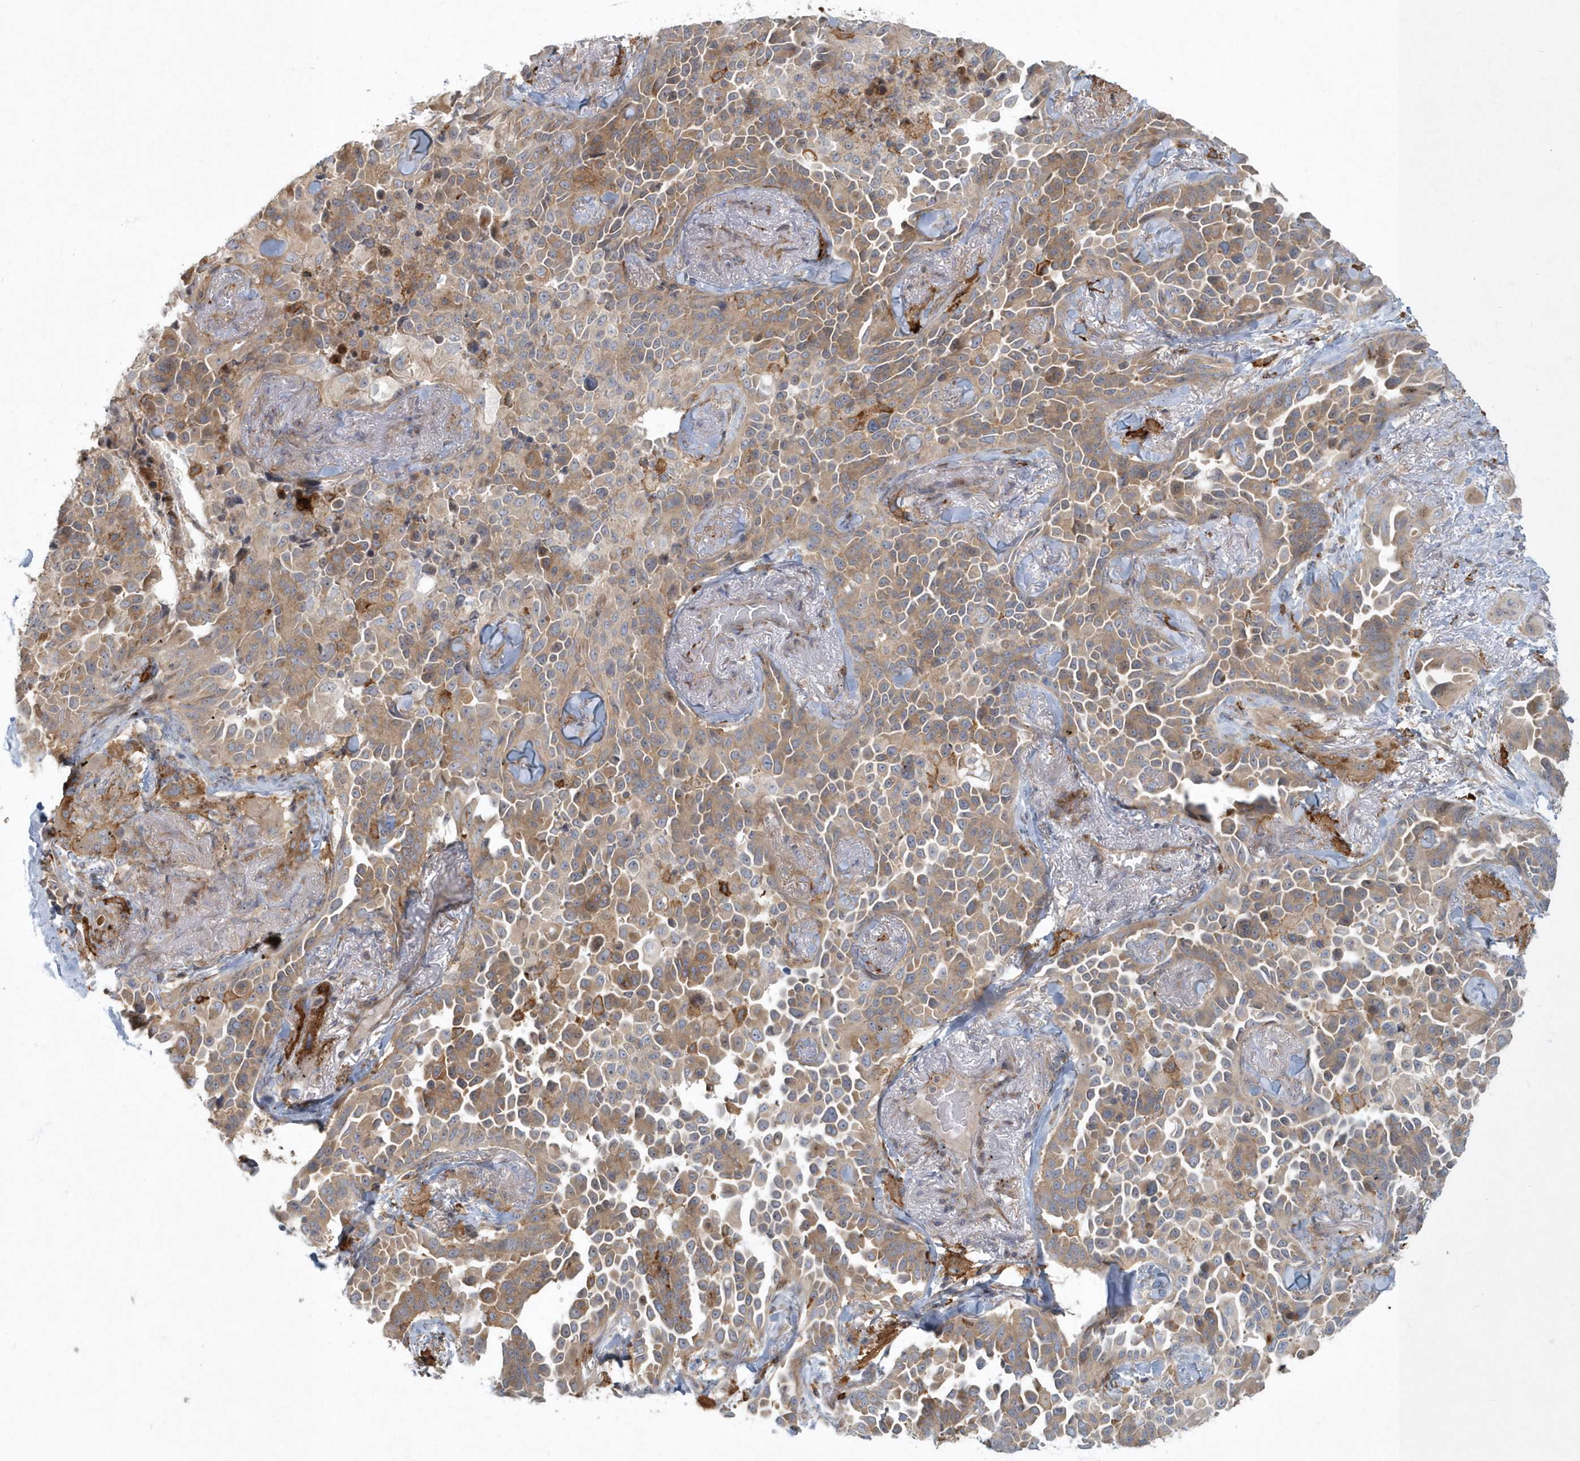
{"staining": {"intensity": "moderate", "quantity": ">75%", "location": "cytoplasmic/membranous"}, "tissue": "lung cancer", "cell_type": "Tumor cells", "image_type": "cancer", "snomed": [{"axis": "morphology", "description": "Adenocarcinoma, NOS"}, {"axis": "topography", "description": "Lung"}], "caption": "Immunohistochemical staining of lung cancer (adenocarcinoma) exhibits moderate cytoplasmic/membranous protein expression in approximately >75% of tumor cells.", "gene": "ARHGEF38", "patient": {"sex": "female", "age": 67}}